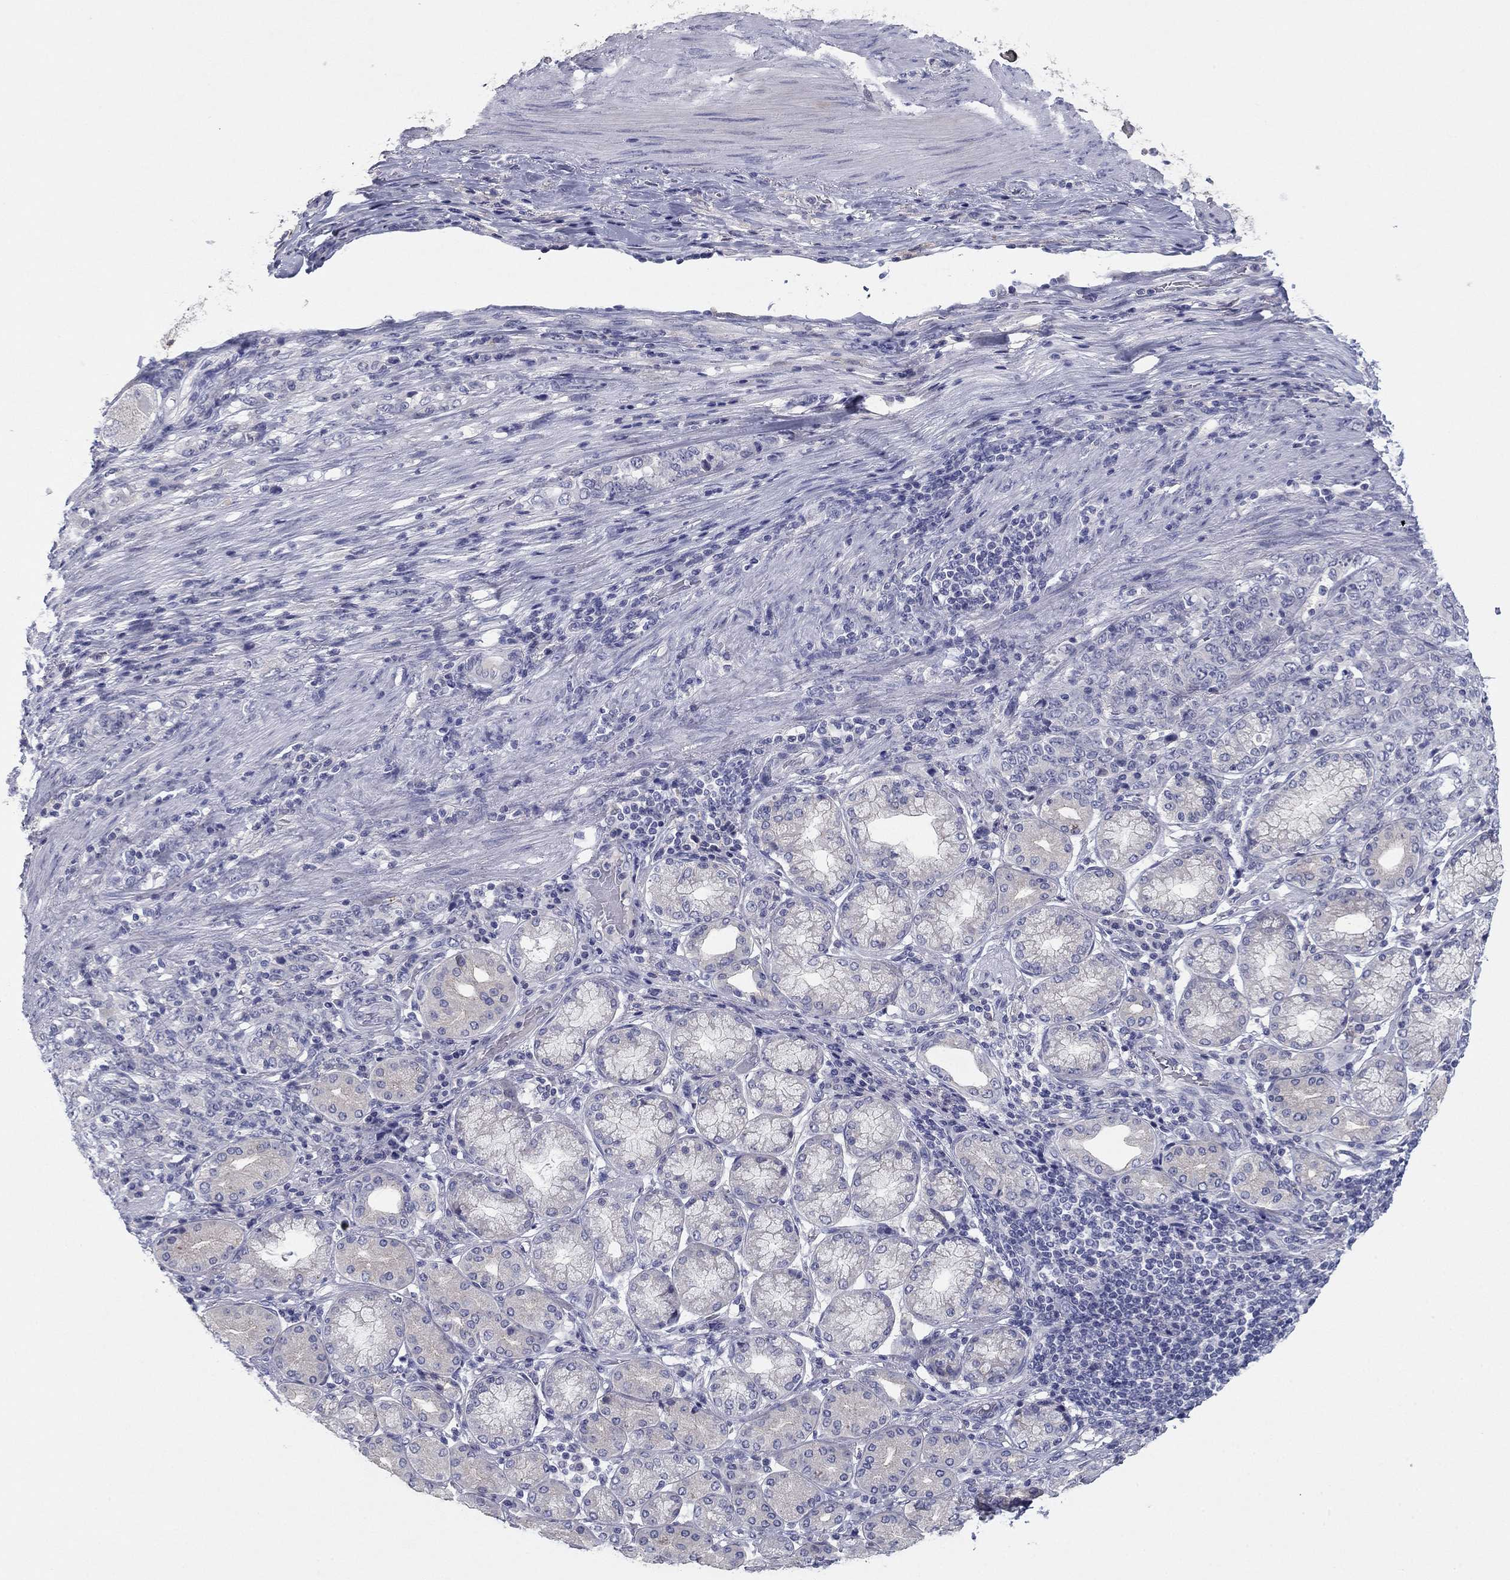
{"staining": {"intensity": "negative", "quantity": "none", "location": "none"}, "tissue": "stomach cancer", "cell_type": "Tumor cells", "image_type": "cancer", "snomed": [{"axis": "morphology", "description": "Normal tissue, NOS"}, {"axis": "morphology", "description": "Adenocarcinoma, NOS"}, {"axis": "topography", "description": "Stomach"}], "caption": "Immunohistochemical staining of human stomach cancer exhibits no significant expression in tumor cells. (DAB (3,3'-diaminobenzidine) immunohistochemistry with hematoxylin counter stain).", "gene": "CNTNAP4", "patient": {"sex": "female", "age": 79}}